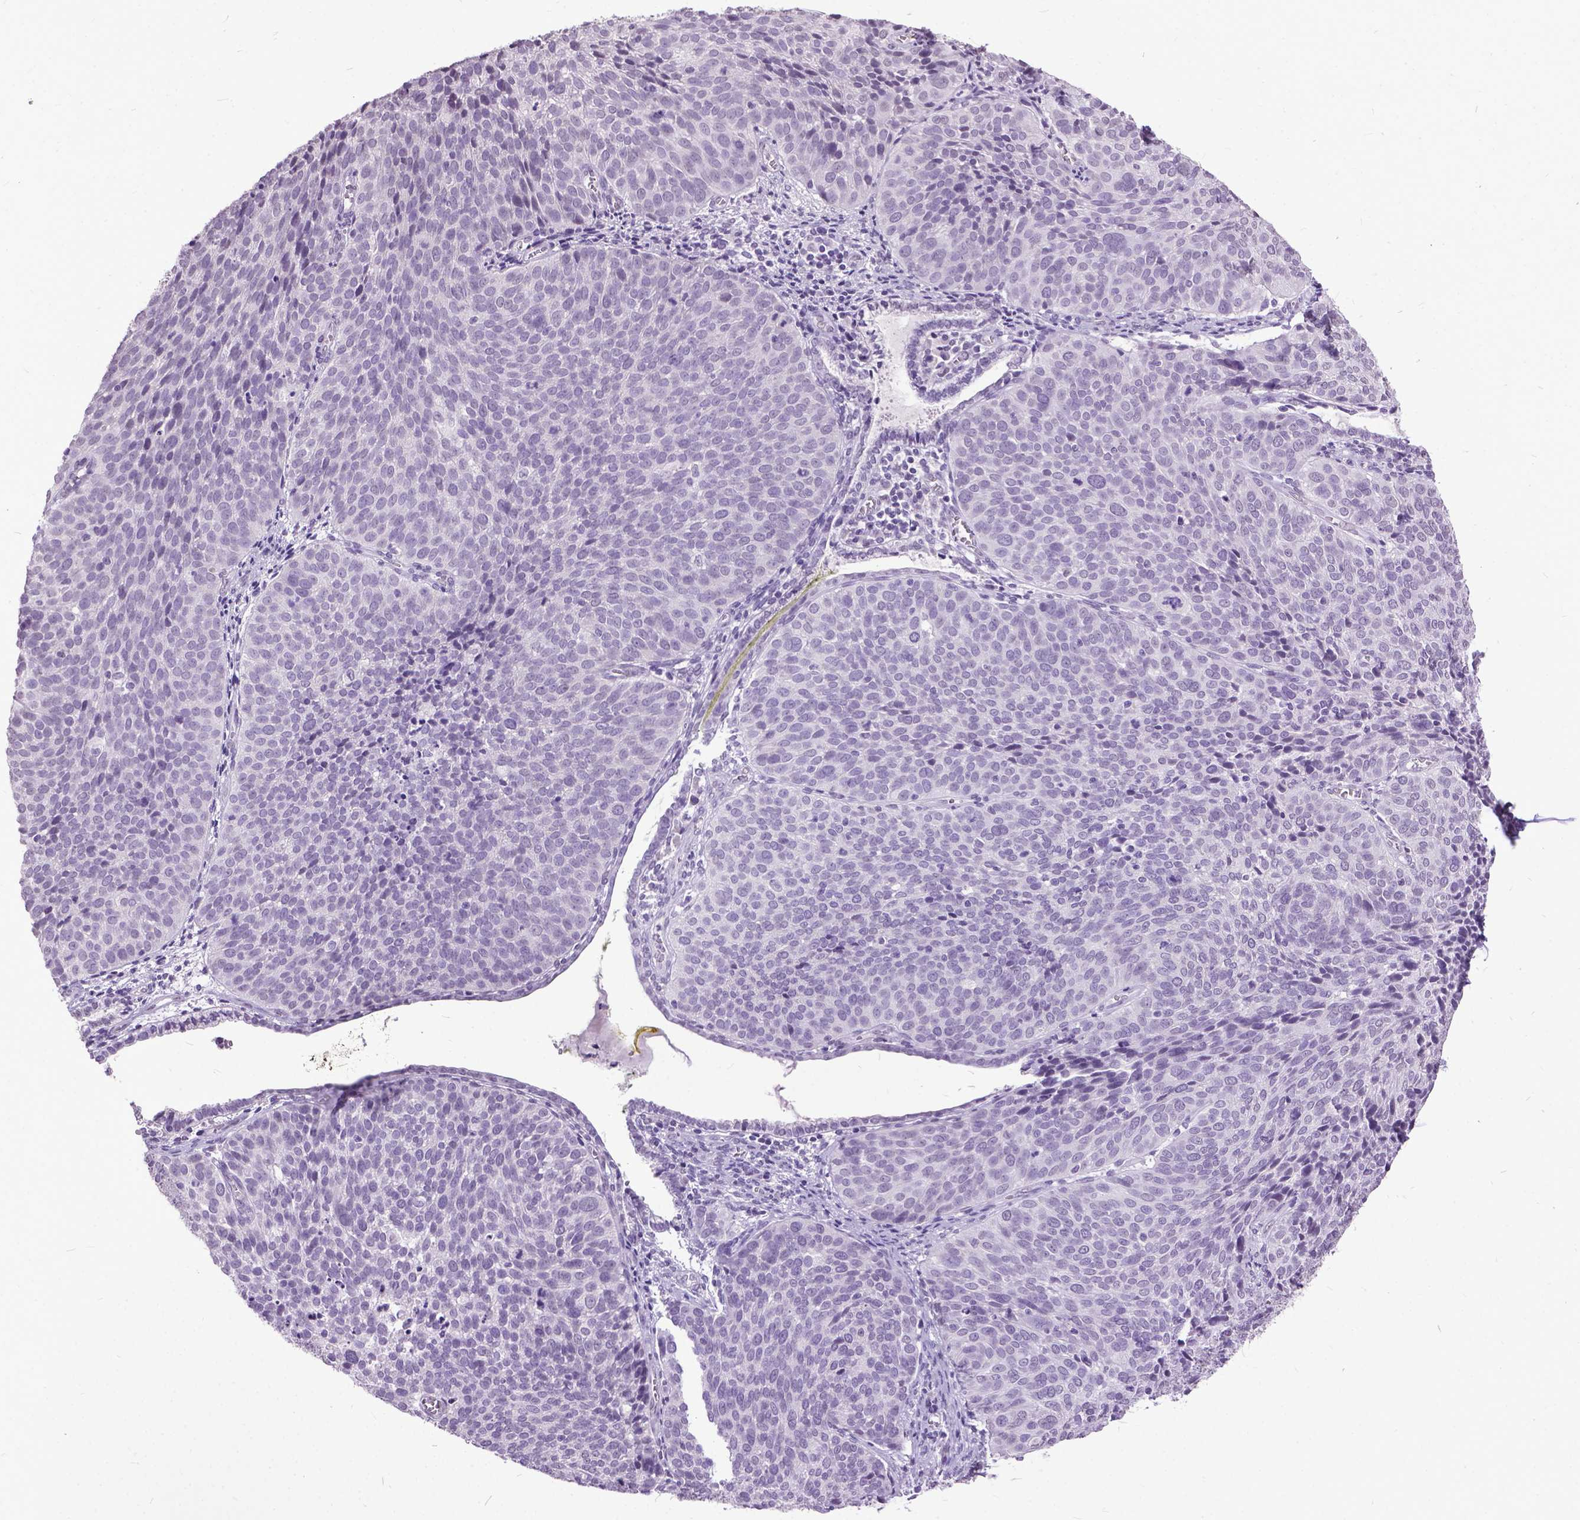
{"staining": {"intensity": "negative", "quantity": "none", "location": "none"}, "tissue": "cervical cancer", "cell_type": "Tumor cells", "image_type": "cancer", "snomed": [{"axis": "morphology", "description": "Squamous cell carcinoma, NOS"}, {"axis": "topography", "description": "Cervix"}], "caption": "Immunohistochemistry (IHC) photomicrograph of human cervical cancer (squamous cell carcinoma) stained for a protein (brown), which displays no positivity in tumor cells.", "gene": "MARCHF10", "patient": {"sex": "female", "age": 39}}